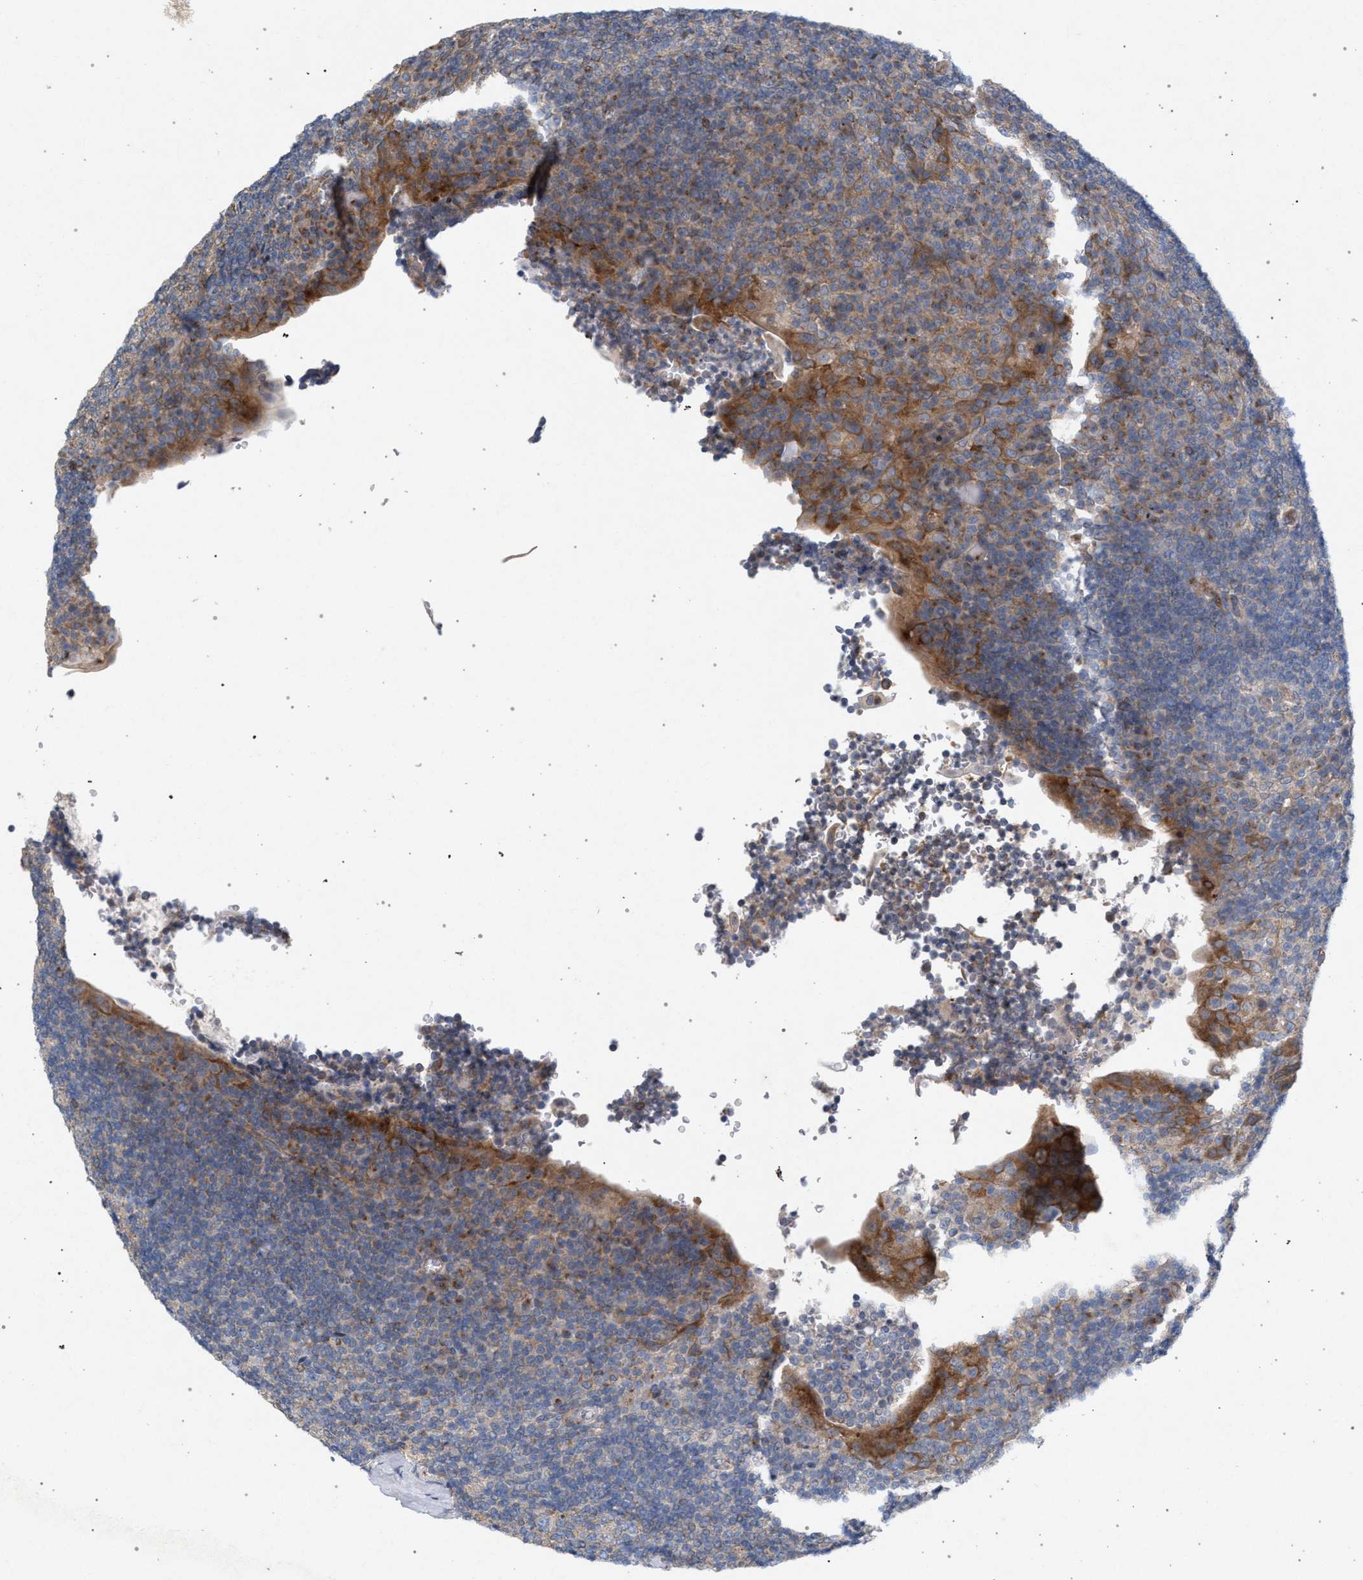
{"staining": {"intensity": "weak", "quantity": ">75%", "location": "cytoplasmic/membranous"}, "tissue": "tonsil", "cell_type": "Germinal center cells", "image_type": "normal", "snomed": [{"axis": "morphology", "description": "Normal tissue, NOS"}, {"axis": "topography", "description": "Tonsil"}], "caption": "Benign tonsil shows weak cytoplasmic/membranous expression in about >75% of germinal center cells, visualized by immunohistochemistry.", "gene": "MAMDC2", "patient": {"sex": "male", "age": 37}}